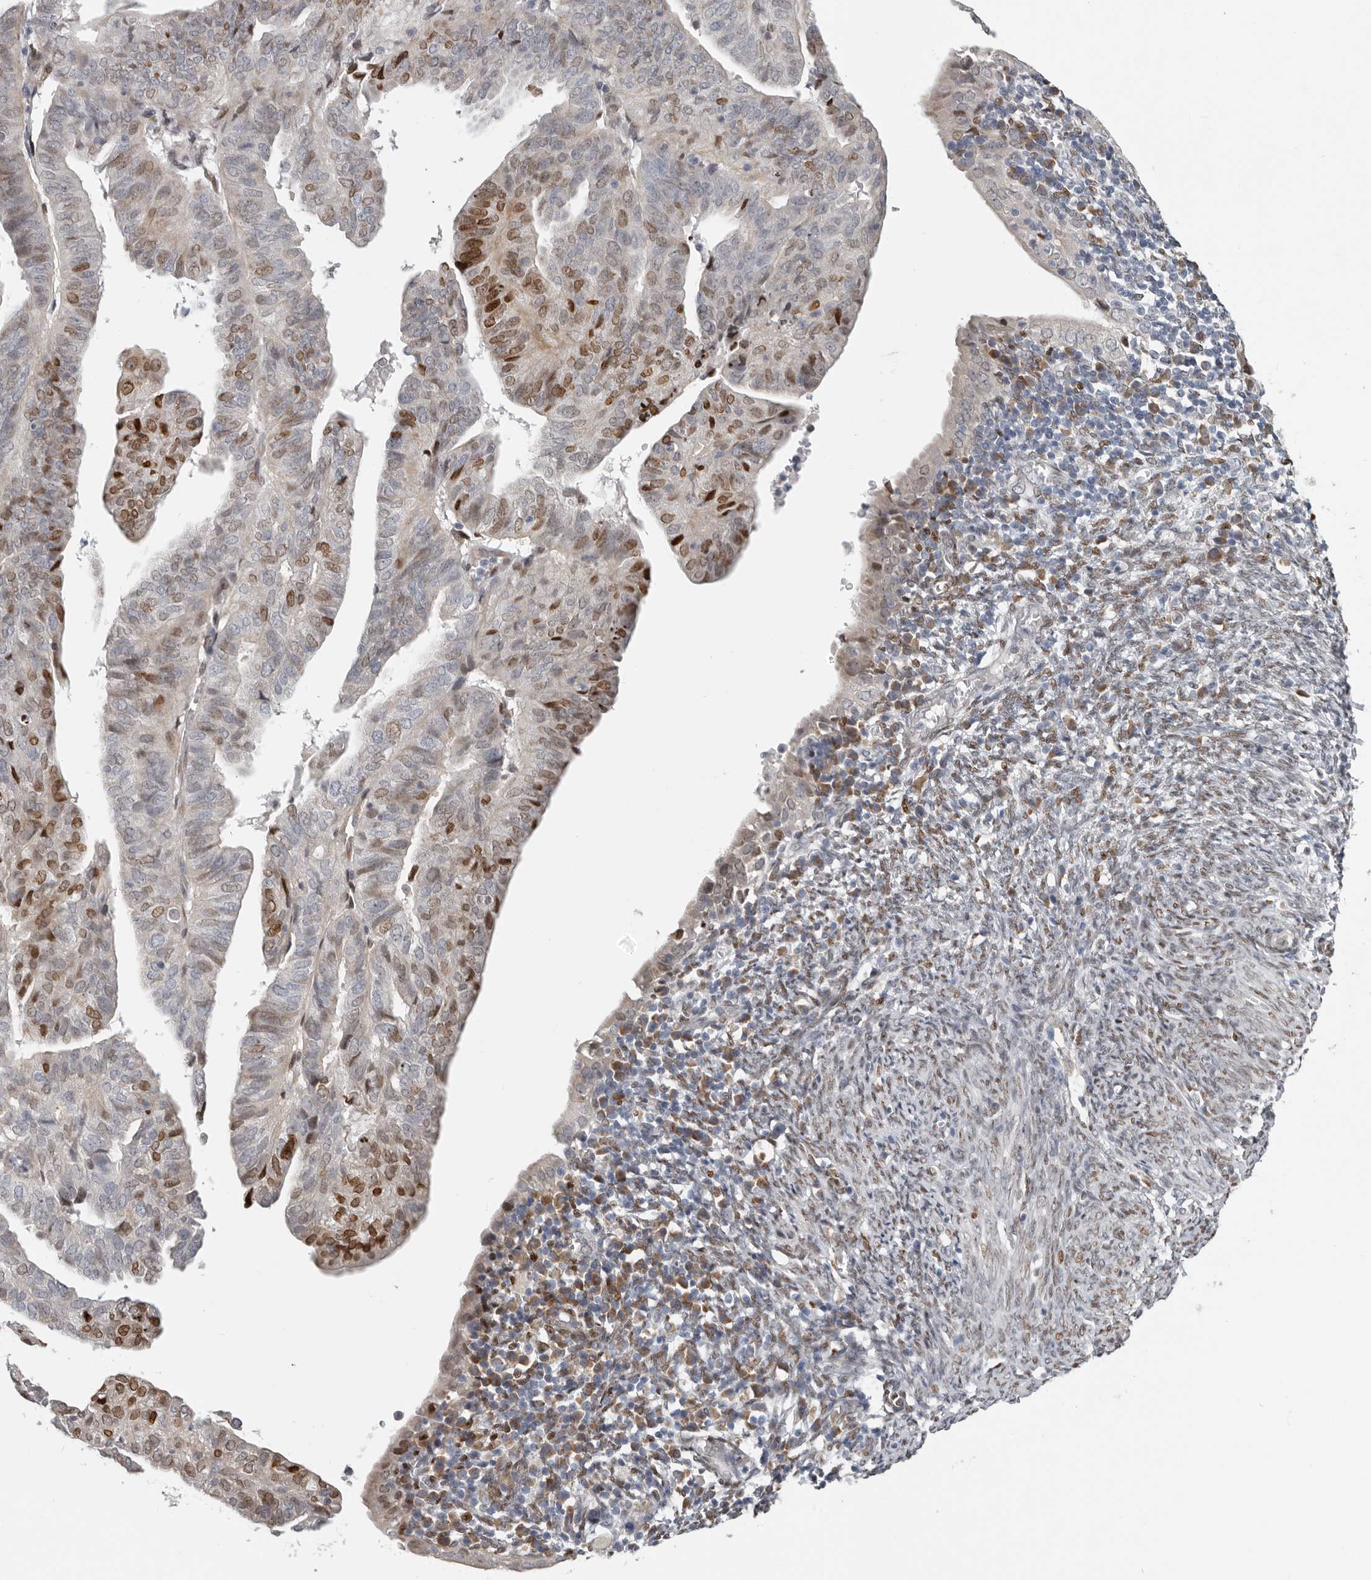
{"staining": {"intensity": "moderate", "quantity": "25%-75%", "location": "nuclear"}, "tissue": "endometrial cancer", "cell_type": "Tumor cells", "image_type": "cancer", "snomed": [{"axis": "morphology", "description": "Adenocarcinoma, NOS"}, {"axis": "topography", "description": "Uterus"}], "caption": "There is medium levels of moderate nuclear staining in tumor cells of endometrial cancer, as demonstrated by immunohistochemical staining (brown color).", "gene": "SRP19", "patient": {"sex": "female", "age": 77}}